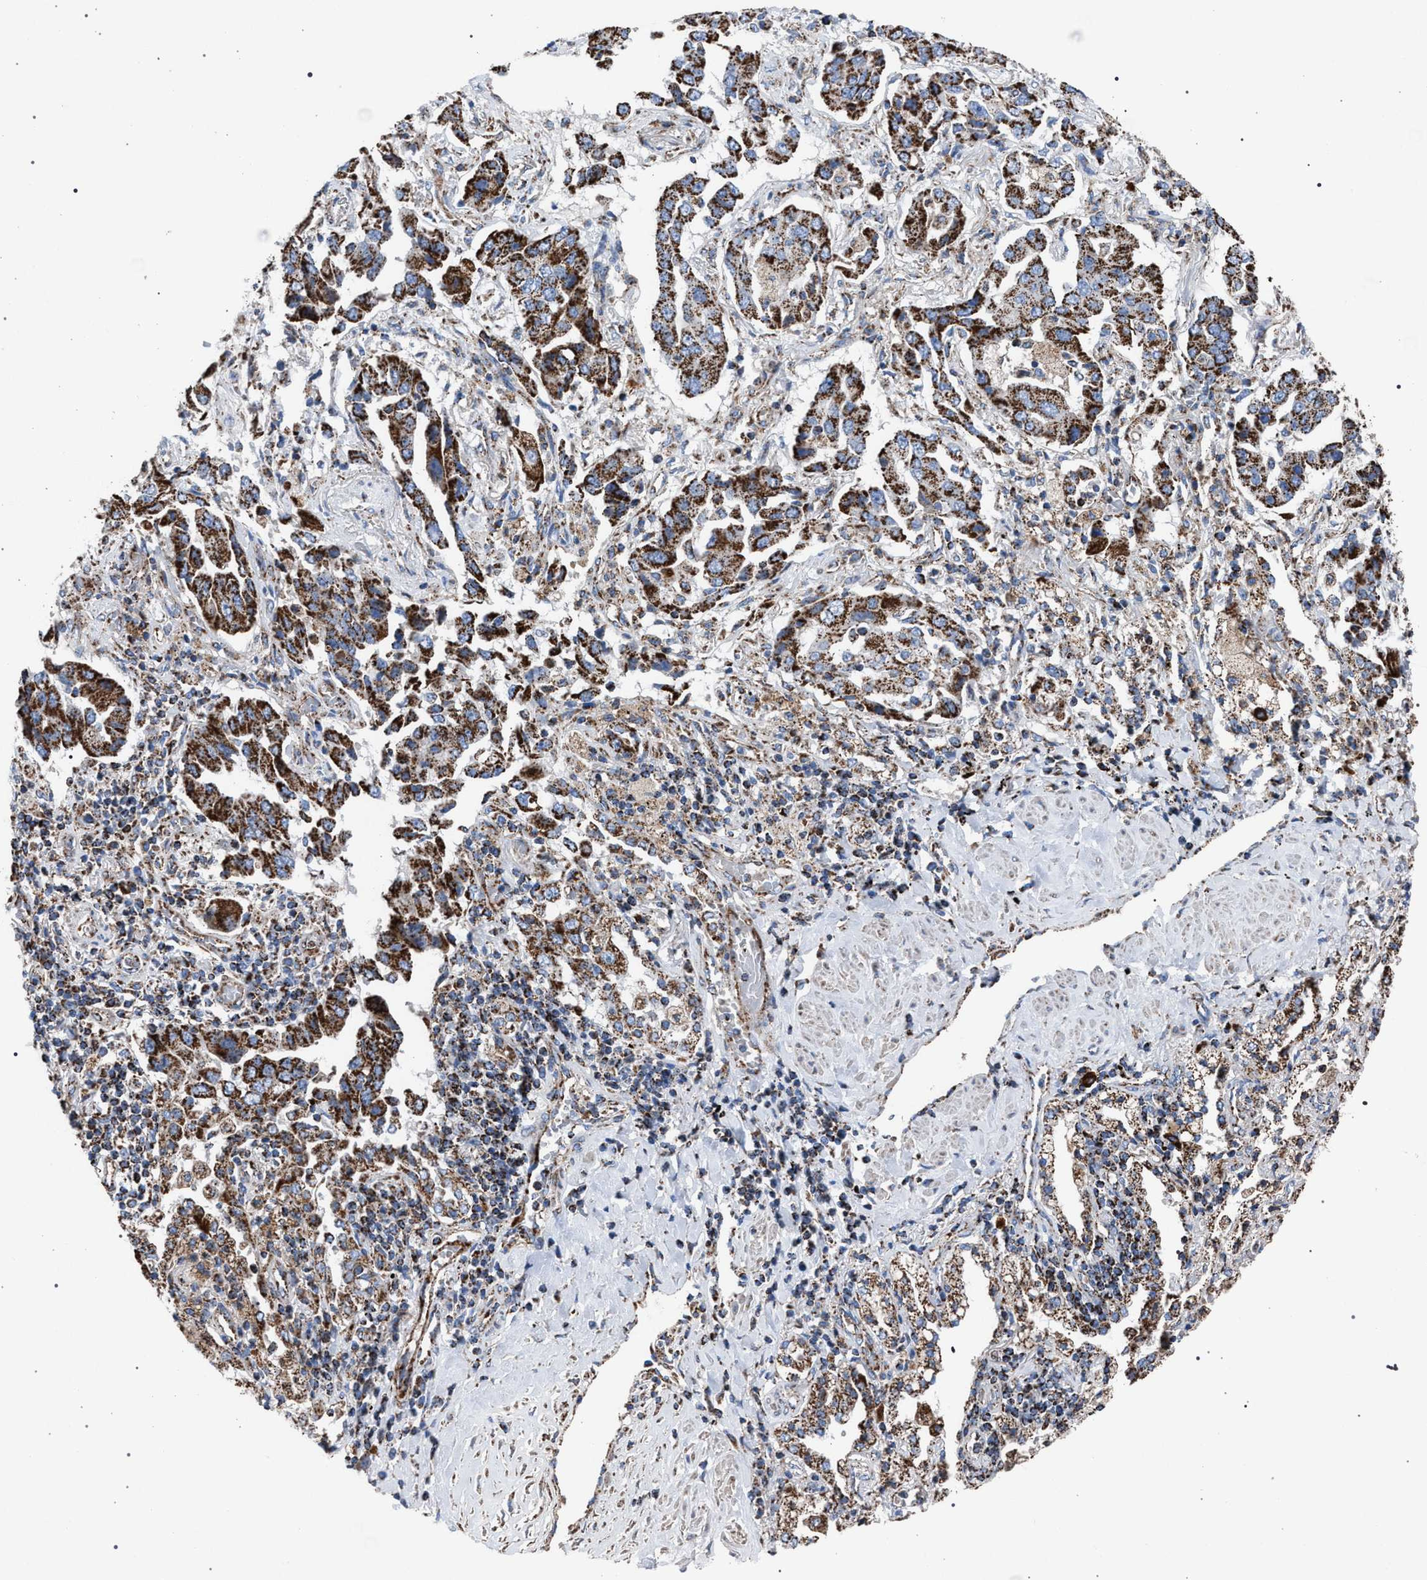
{"staining": {"intensity": "strong", "quantity": ">75%", "location": "cytoplasmic/membranous"}, "tissue": "lung cancer", "cell_type": "Tumor cells", "image_type": "cancer", "snomed": [{"axis": "morphology", "description": "Adenocarcinoma, NOS"}, {"axis": "topography", "description": "Lung"}], "caption": "High-magnification brightfield microscopy of lung cancer (adenocarcinoma) stained with DAB (3,3'-diaminobenzidine) (brown) and counterstained with hematoxylin (blue). tumor cells exhibit strong cytoplasmic/membranous expression is identified in about>75% of cells.", "gene": "VPS13A", "patient": {"sex": "female", "age": 65}}